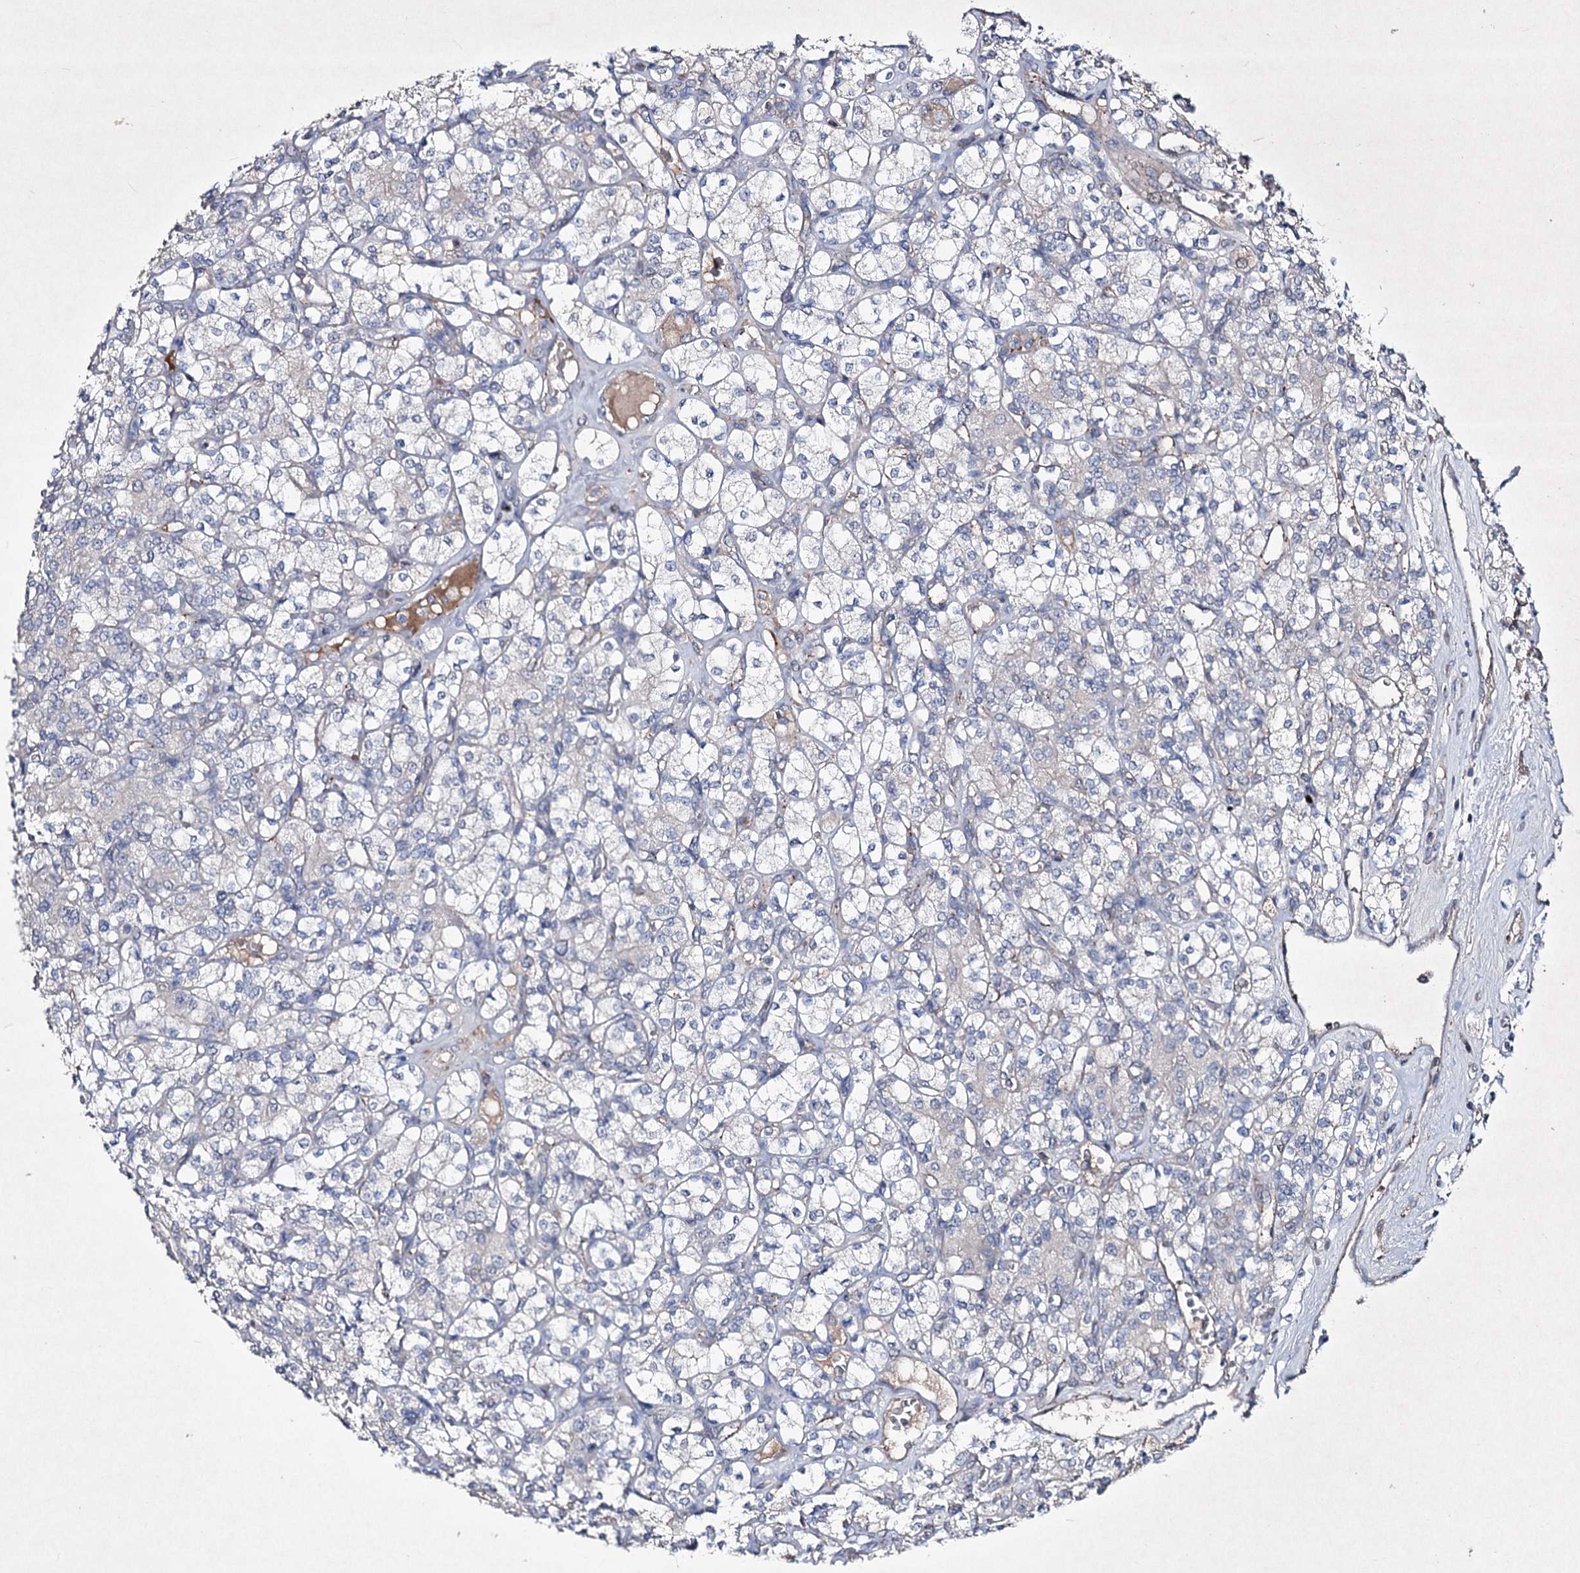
{"staining": {"intensity": "negative", "quantity": "none", "location": "none"}, "tissue": "renal cancer", "cell_type": "Tumor cells", "image_type": "cancer", "snomed": [{"axis": "morphology", "description": "Adenocarcinoma, NOS"}, {"axis": "topography", "description": "Kidney"}], "caption": "Immunohistochemistry histopathology image of renal cancer (adenocarcinoma) stained for a protein (brown), which shows no expression in tumor cells.", "gene": "SEMA4G", "patient": {"sex": "male", "age": 77}}